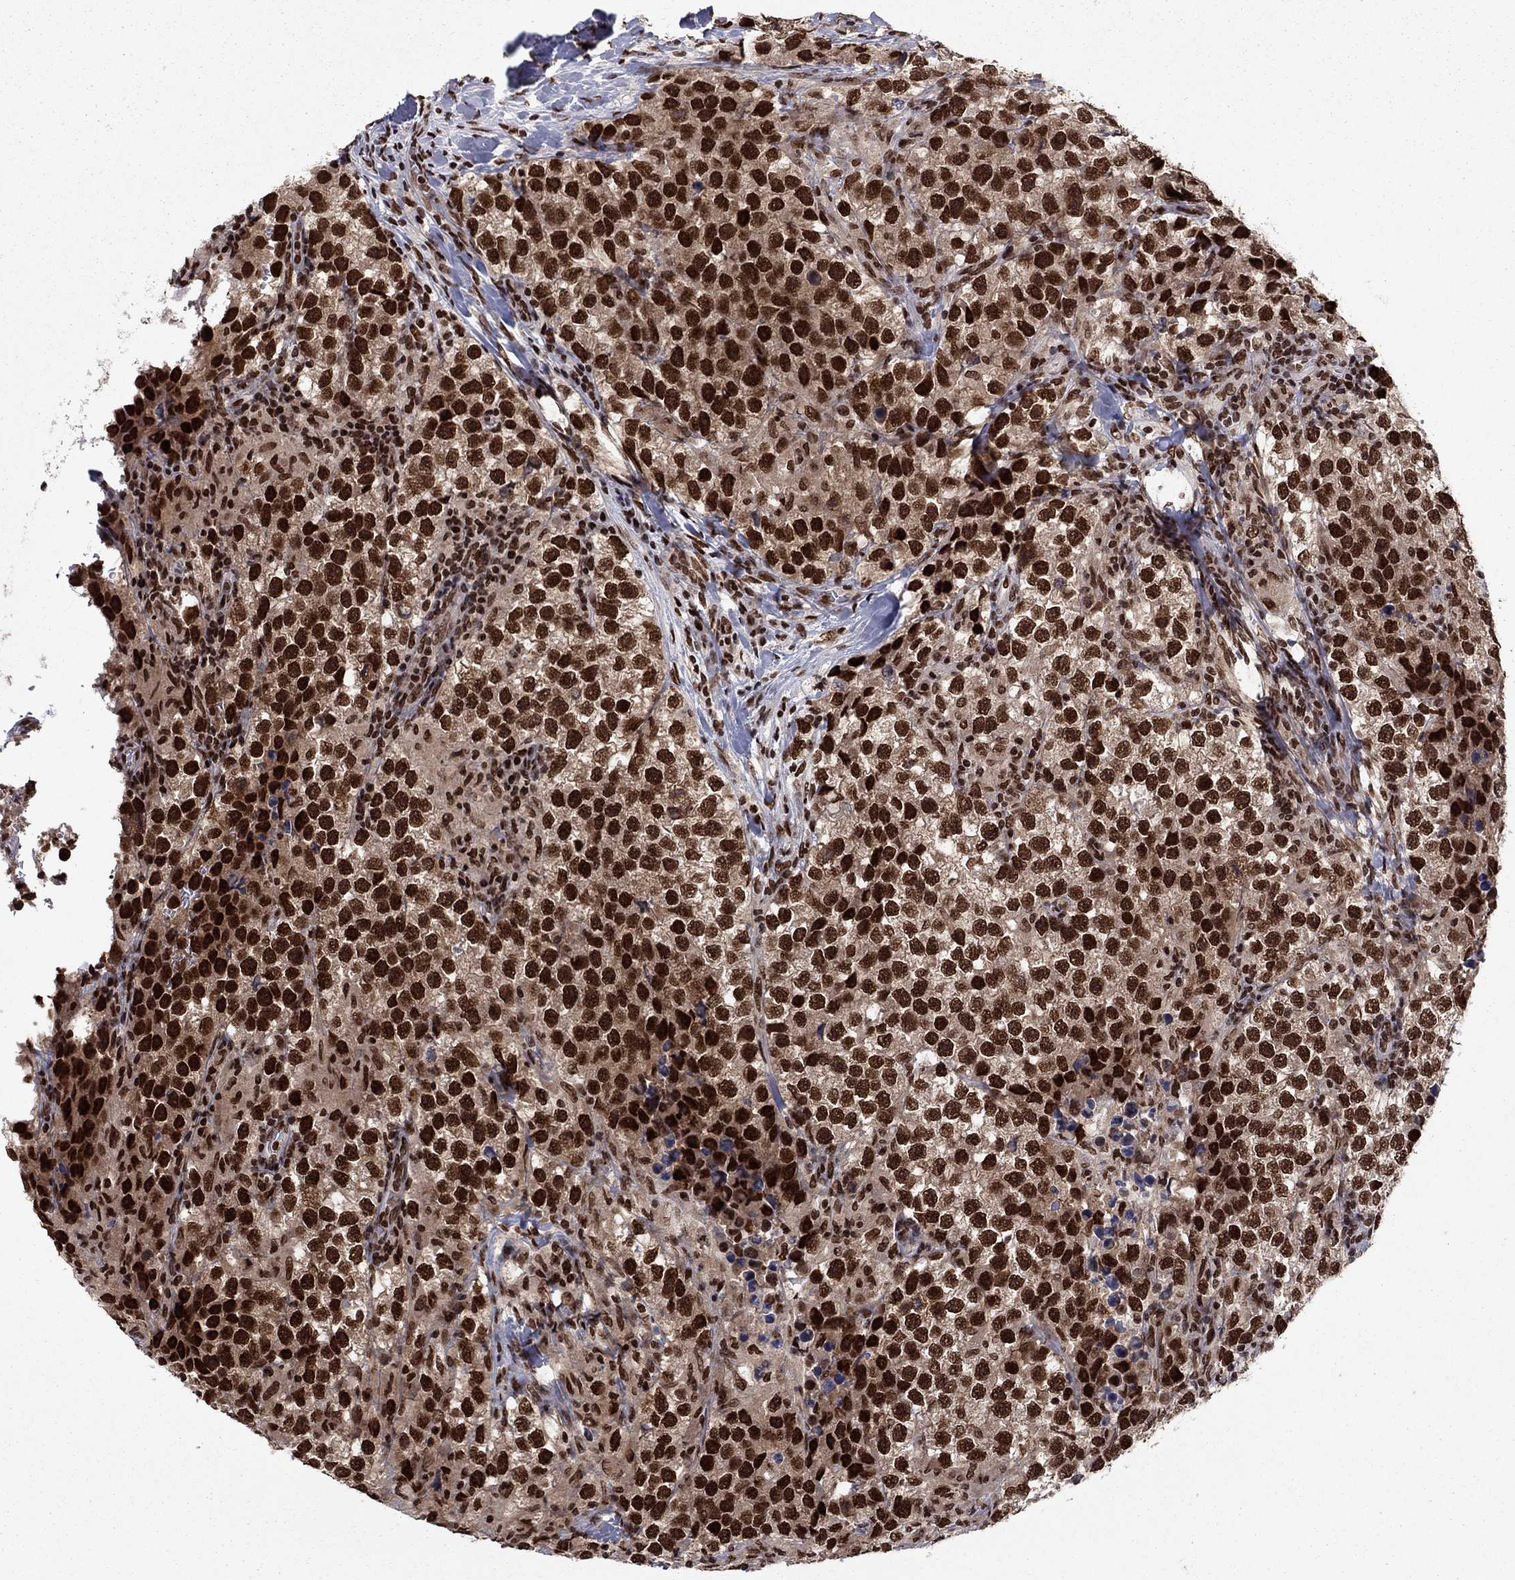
{"staining": {"intensity": "strong", "quantity": ">75%", "location": "nuclear"}, "tissue": "testis cancer", "cell_type": "Tumor cells", "image_type": "cancer", "snomed": [{"axis": "morphology", "description": "Seminoma, NOS"}, {"axis": "topography", "description": "Testis"}], "caption": "Tumor cells display high levels of strong nuclear staining in about >75% of cells in testis cancer.", "gene": "USP54", "patient": {"sex": "male", "age": 46}}